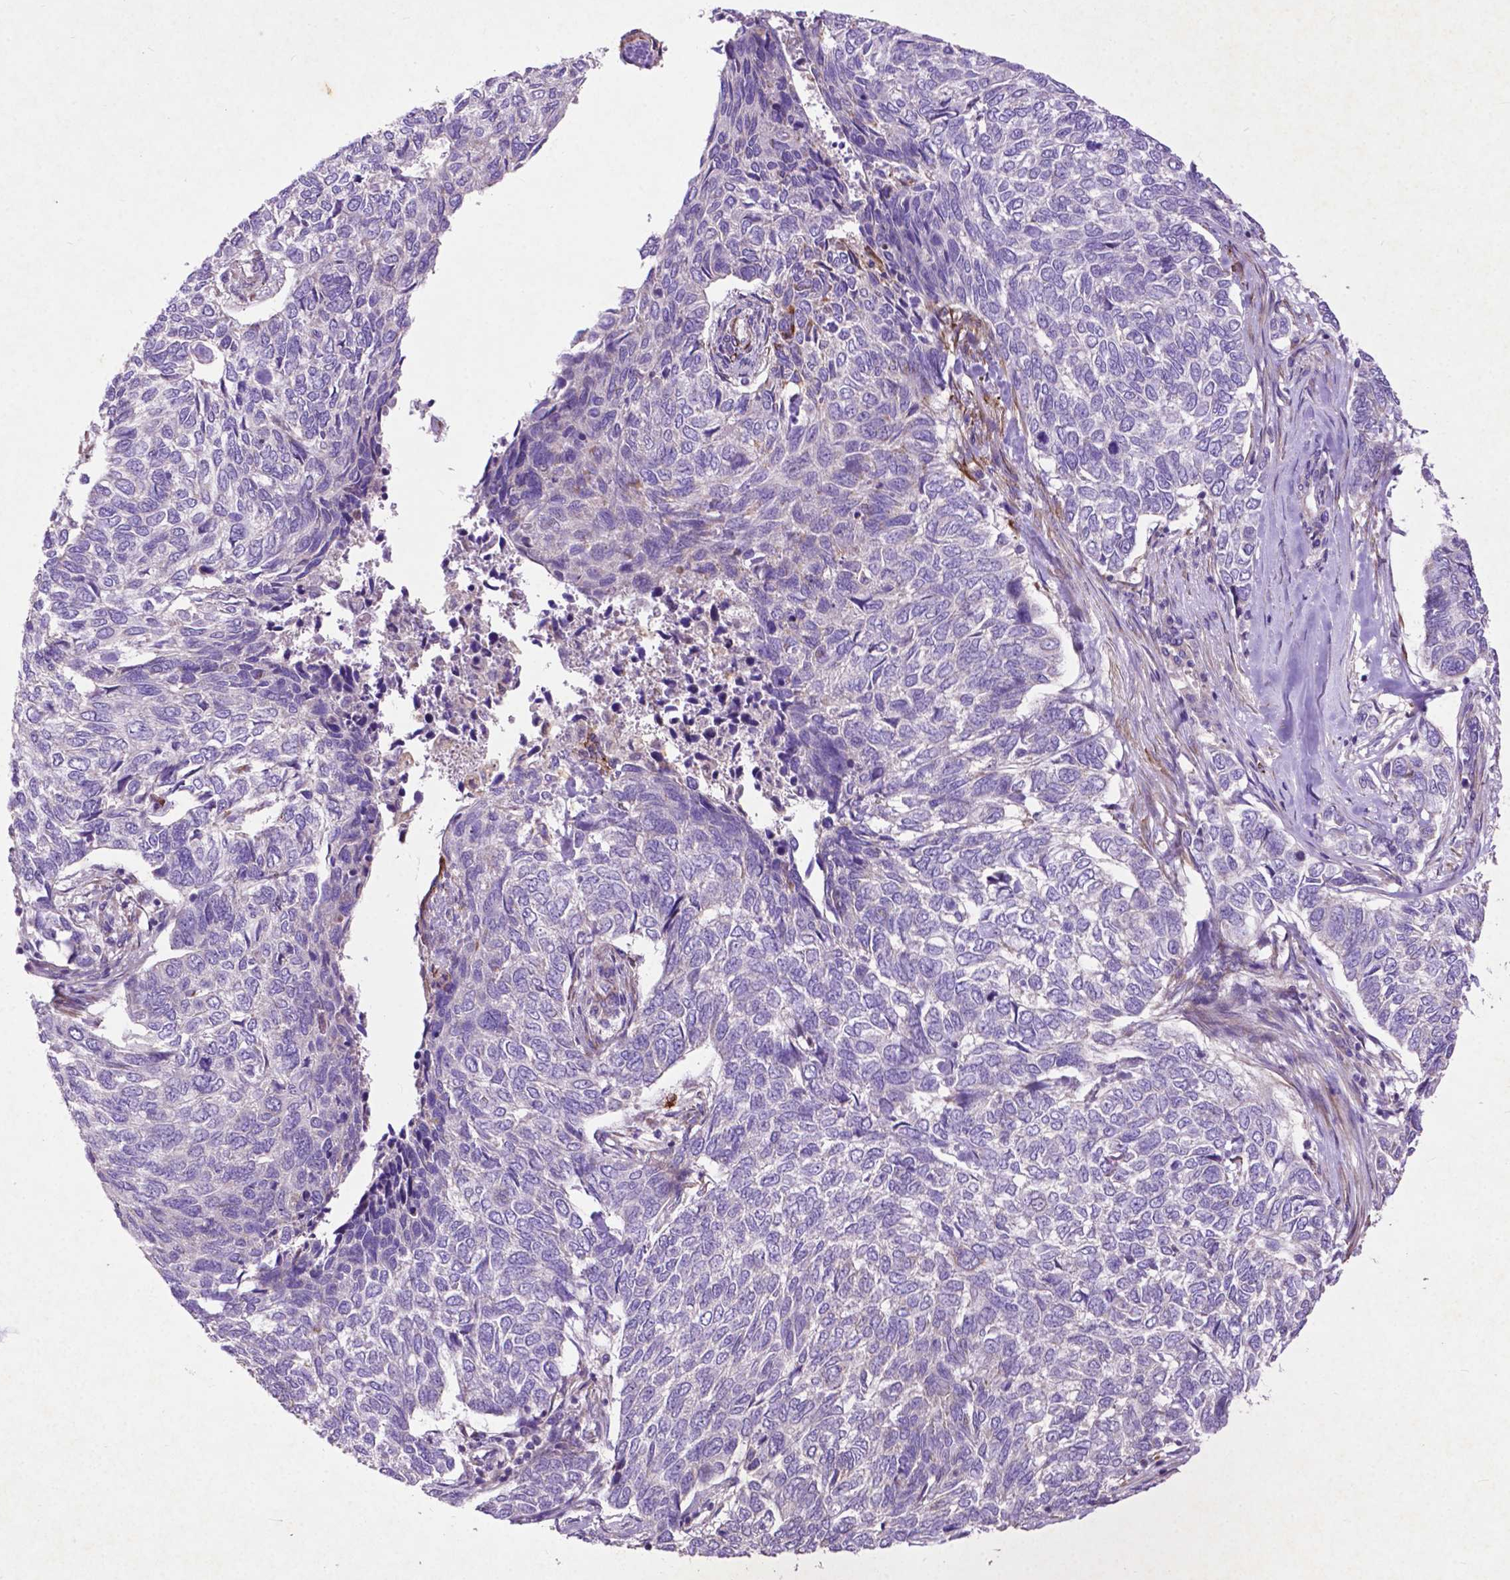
{"staining": {"intensity": "negative", "quantity": "none", "location": "none"}, "tissue": "skin cancer", "cell_type": "Tumor cells", "image_type": "cancer", "snomed": [{"axis": "morphology", "description": "Basal cell carcinoma"}, {"axis": "topography", "description": "Skin"}], "caption": "Immunohistochemistry histopathology image of neoplastic tissue: skin basal cell carcinoma stained with DAB displays no significant protein expression in tumor cells.", "gene": "THEGL", "patient": {"sex": "female", "age": 65}}